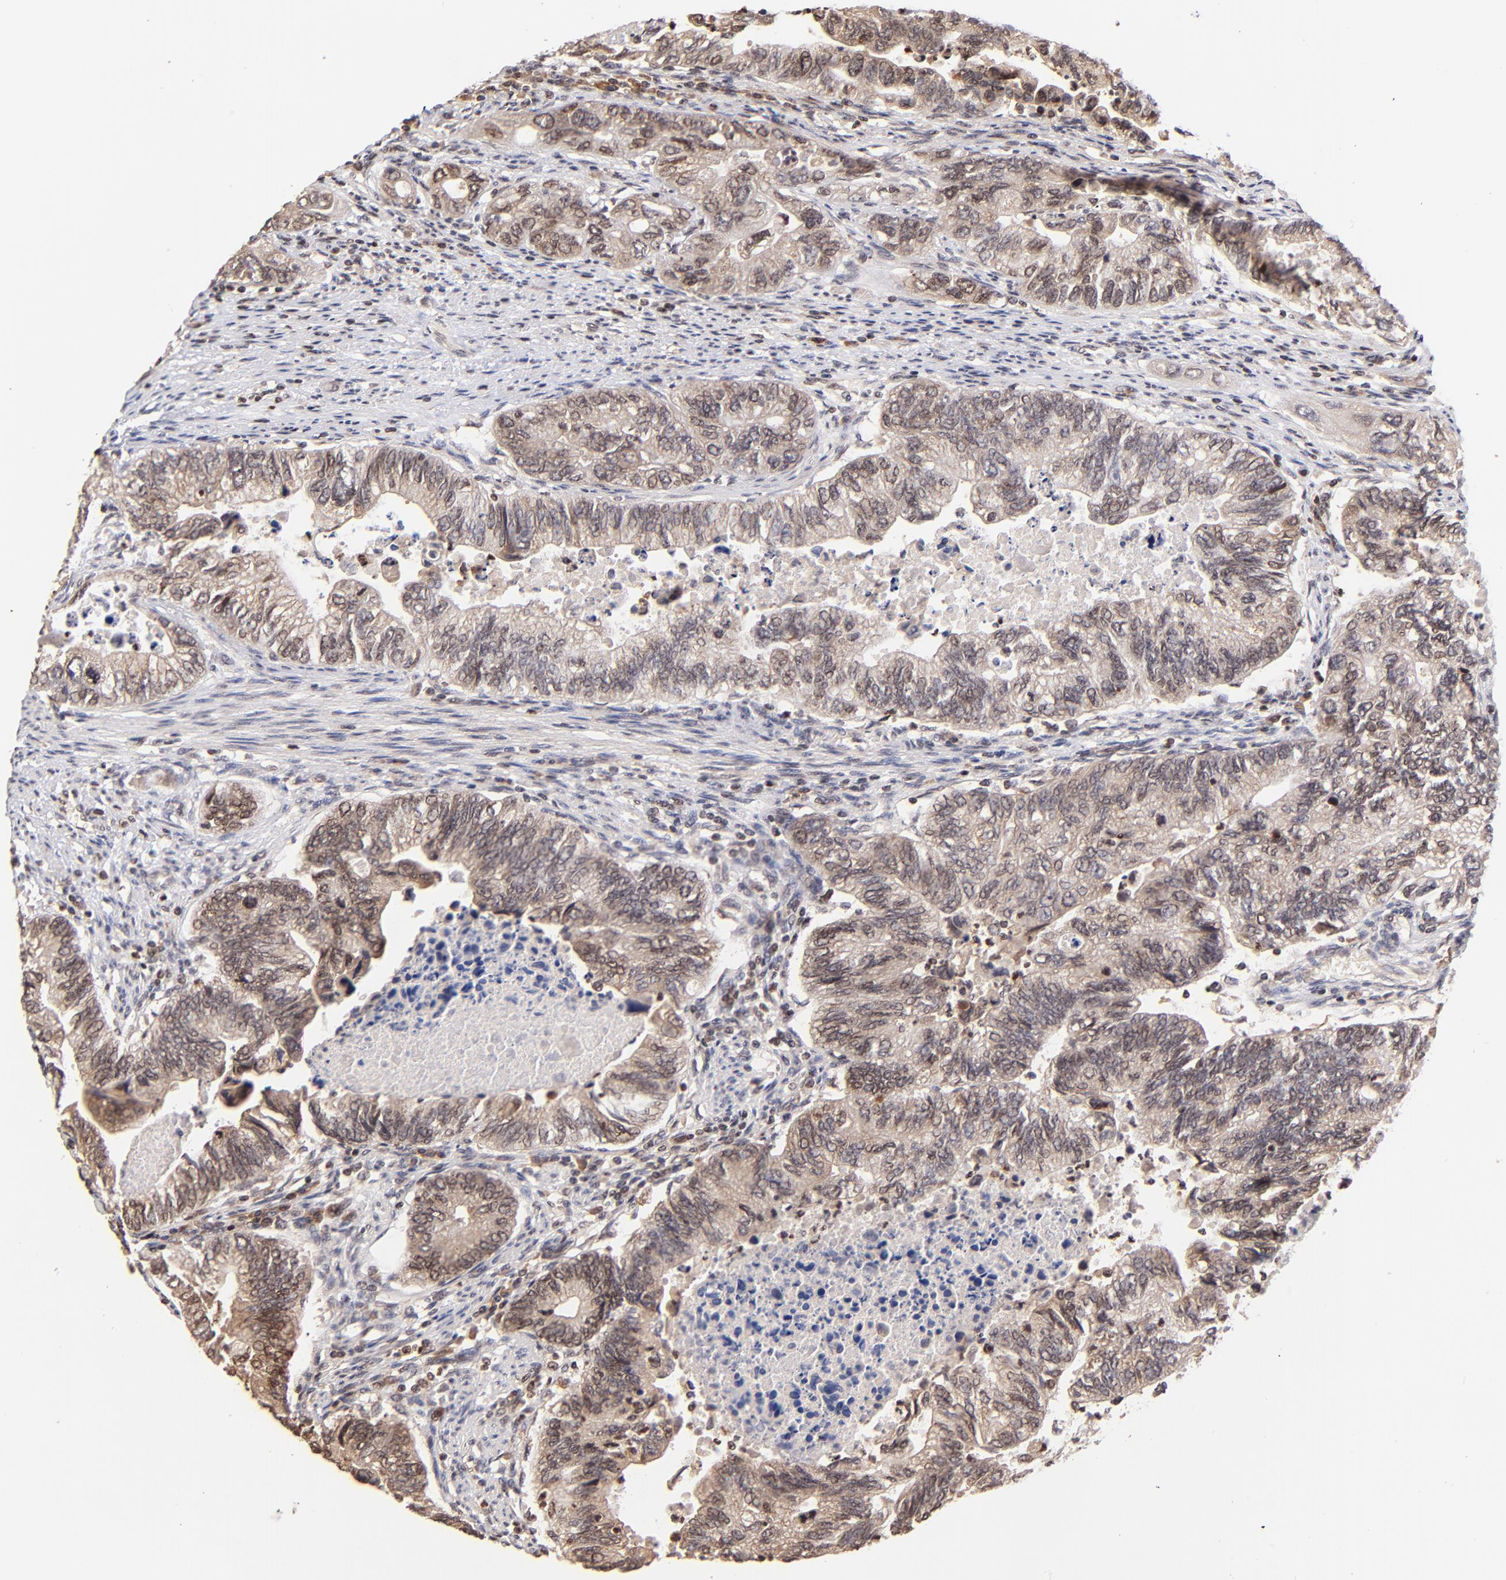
{"staining": {"intensity": "moderate", "quantity": ">75%", "location": "cytoplasmic/membranous,nuclear"}, "tissue": "colorectal cancer", "cell_type": "Tumor cells", "image_type": "cancer", "snomed": [{"axis": "morphology", "description": "Adenocarcinoma, NOS"}, {"axis": "topography", "description": "Colon"}], "caption": "DAB immunohistochemical staining of colorectal adenocarcinoma shows moderate cytoplasmic/membranous and nuclear protein positivity in approximately >75% of tumor cells.", "gene": "WDR25", "patient": {"sex": "female", "age": 11}}